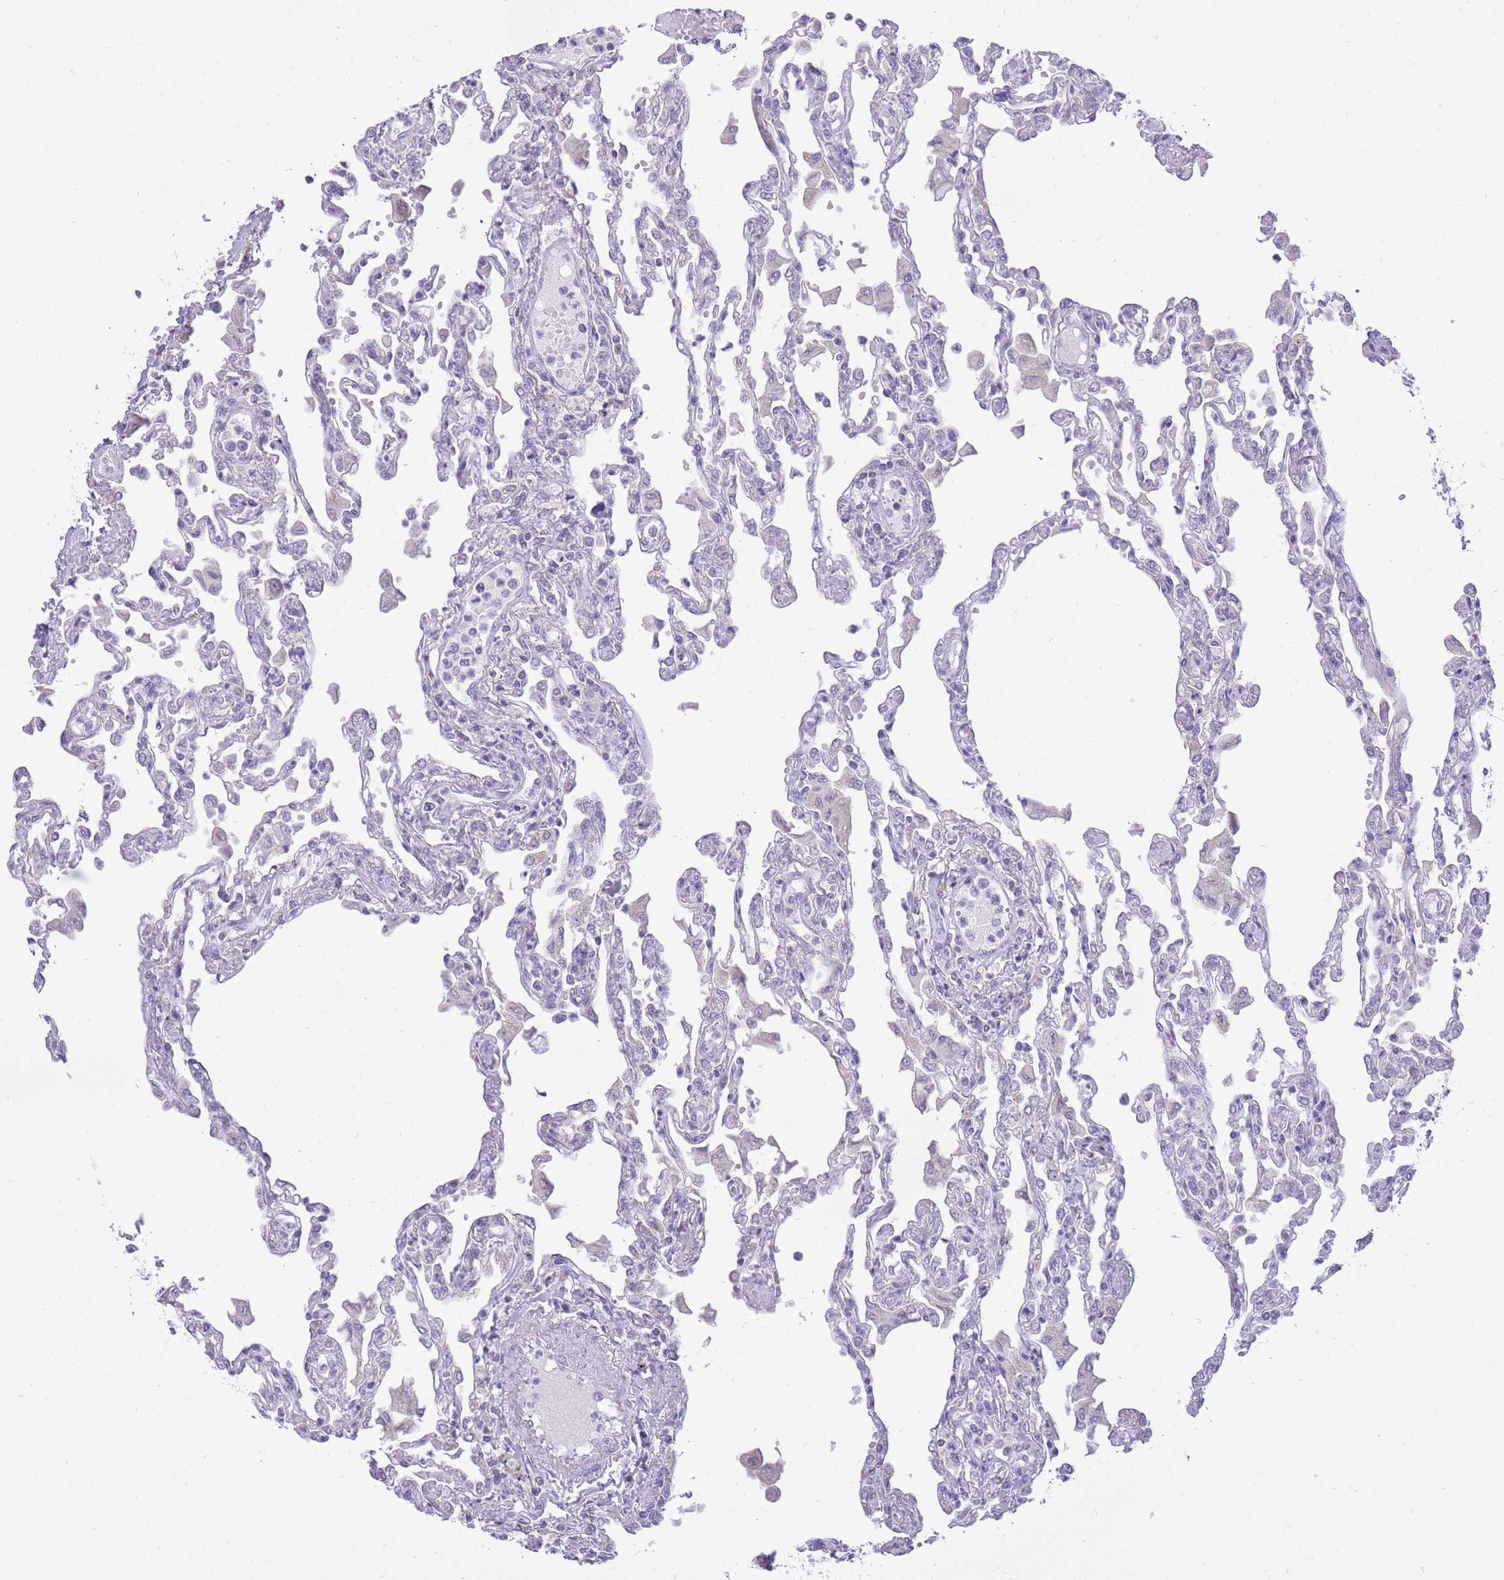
{"staining": {"intensity": "negative", "quantity": "none", "location": "none"}, "tissue": "lung", "cell_type": "Alveolar cells", "image_type": "normal", "snomed": [{"axis": "morphology", "description": "Normal tissue, NOS"}, {"axis": "topography", "description": "Bronchus"}, {"axis": "topography", "description": "Lung"}], "caption": "Immunohistochemistry (IHC) histopathology image of normal lung: human lung stained with DAB (3,3'-diaminobenzidine) displays no significant protein expression in alveolar cells.", "gene": "SLC4A4", "patient": {"sex": "female", "age": 49}}